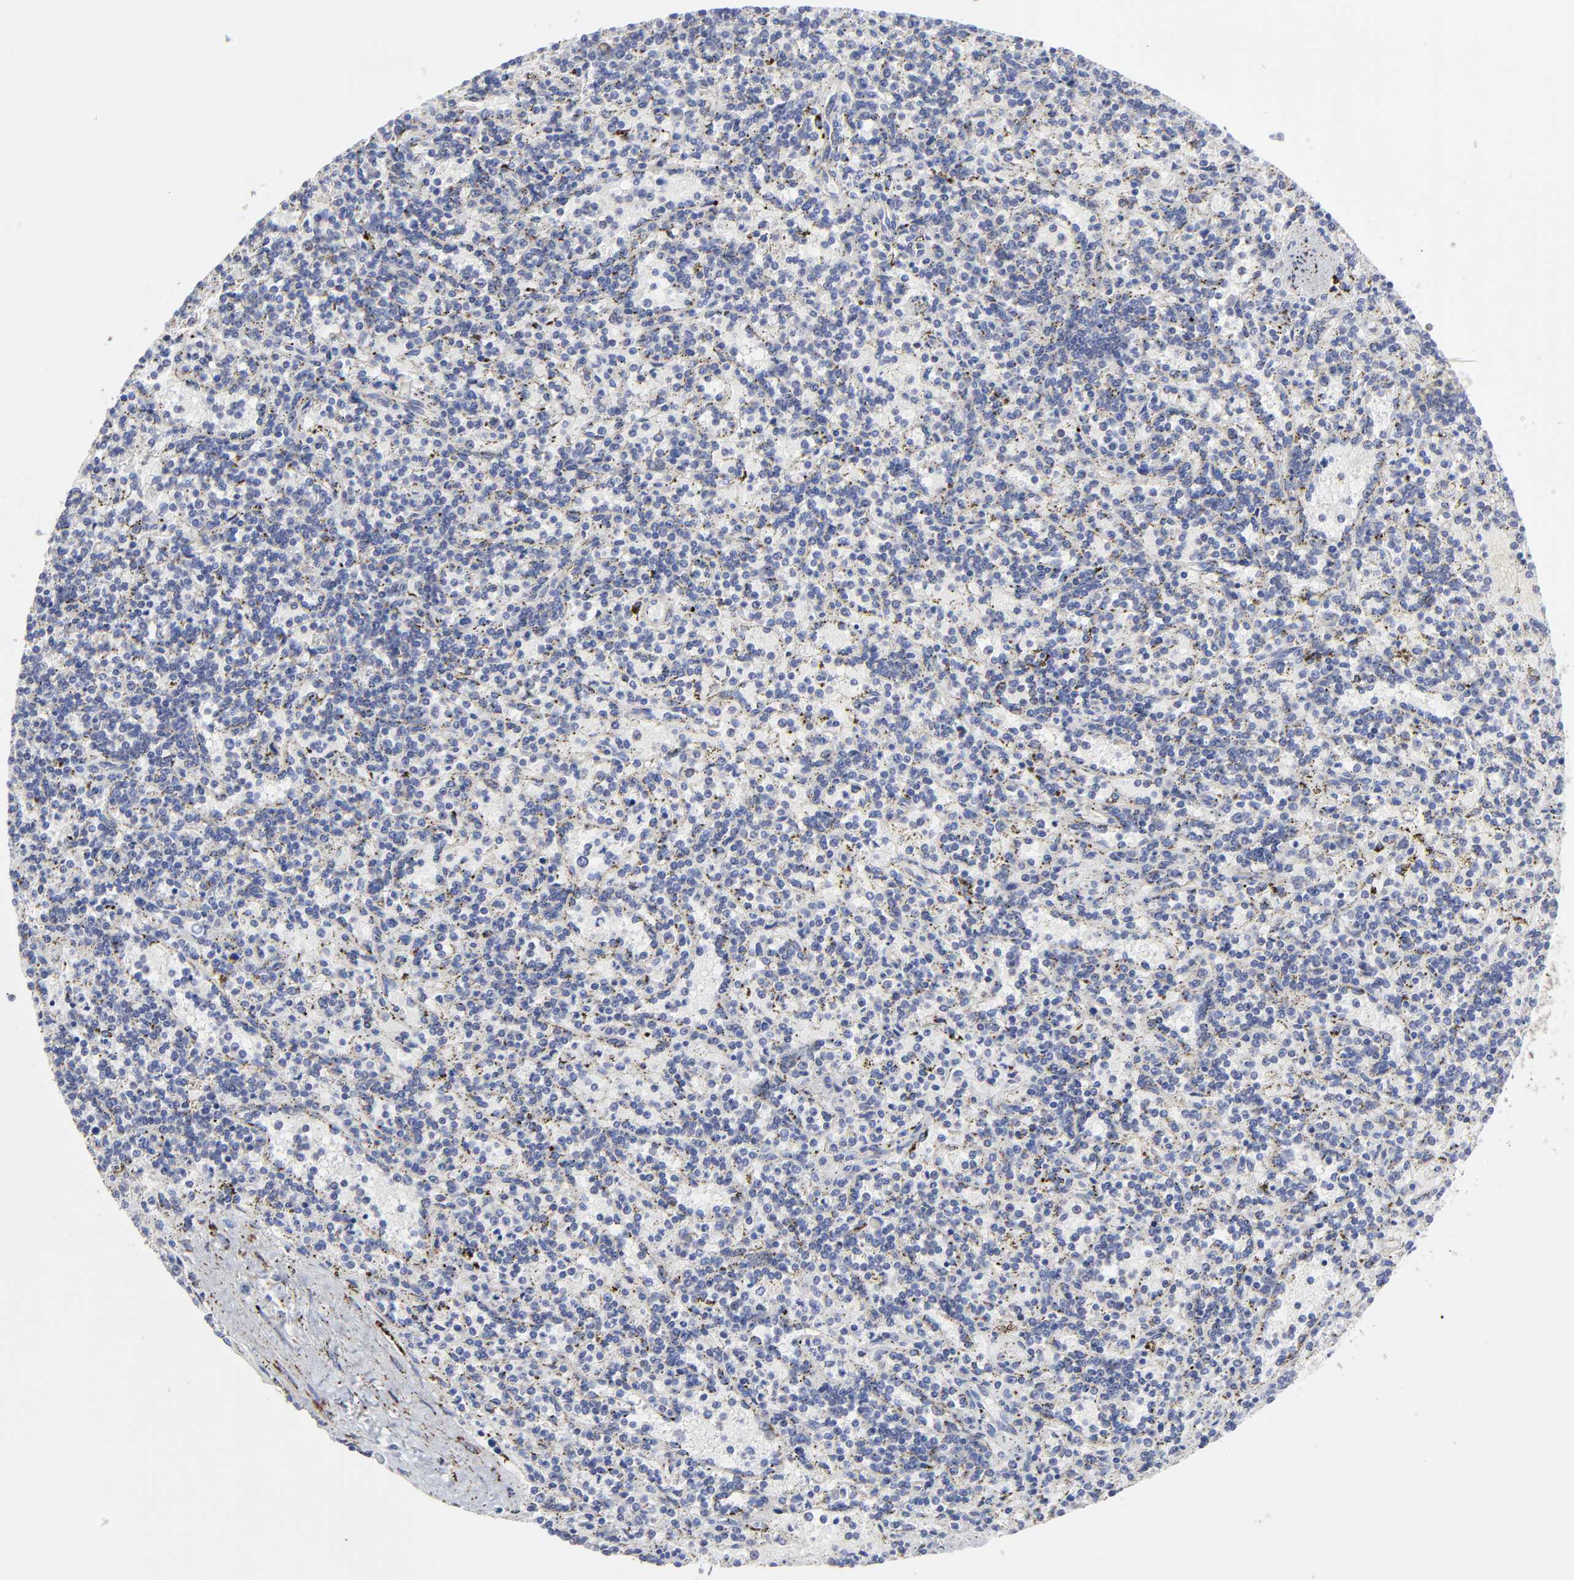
{"staining": {"intensity": "negative", "quantity": "none", "location": "none"}, "tissue": "lymphoma", "cell_type": "Tumor cells", "image_type": "cancer", "snomed": [{"axis": "morphology", "description": "Malignant lymphoma, non-Hodgkin's type, Low grade"}, {"axis": "topography", "description": "Spleen"}], "caption": "Protein analysis of lymphoma displays no significant positivity in tumor cells. (Stains: DAB (3,3'-diaminobenzidine) immunohistochemistry with hematoxylin counter stain, Microscopy: brightfield microscopy at high magnification).", "gene": "PINK1", "patient": {"sex": "male", "age": 73}}